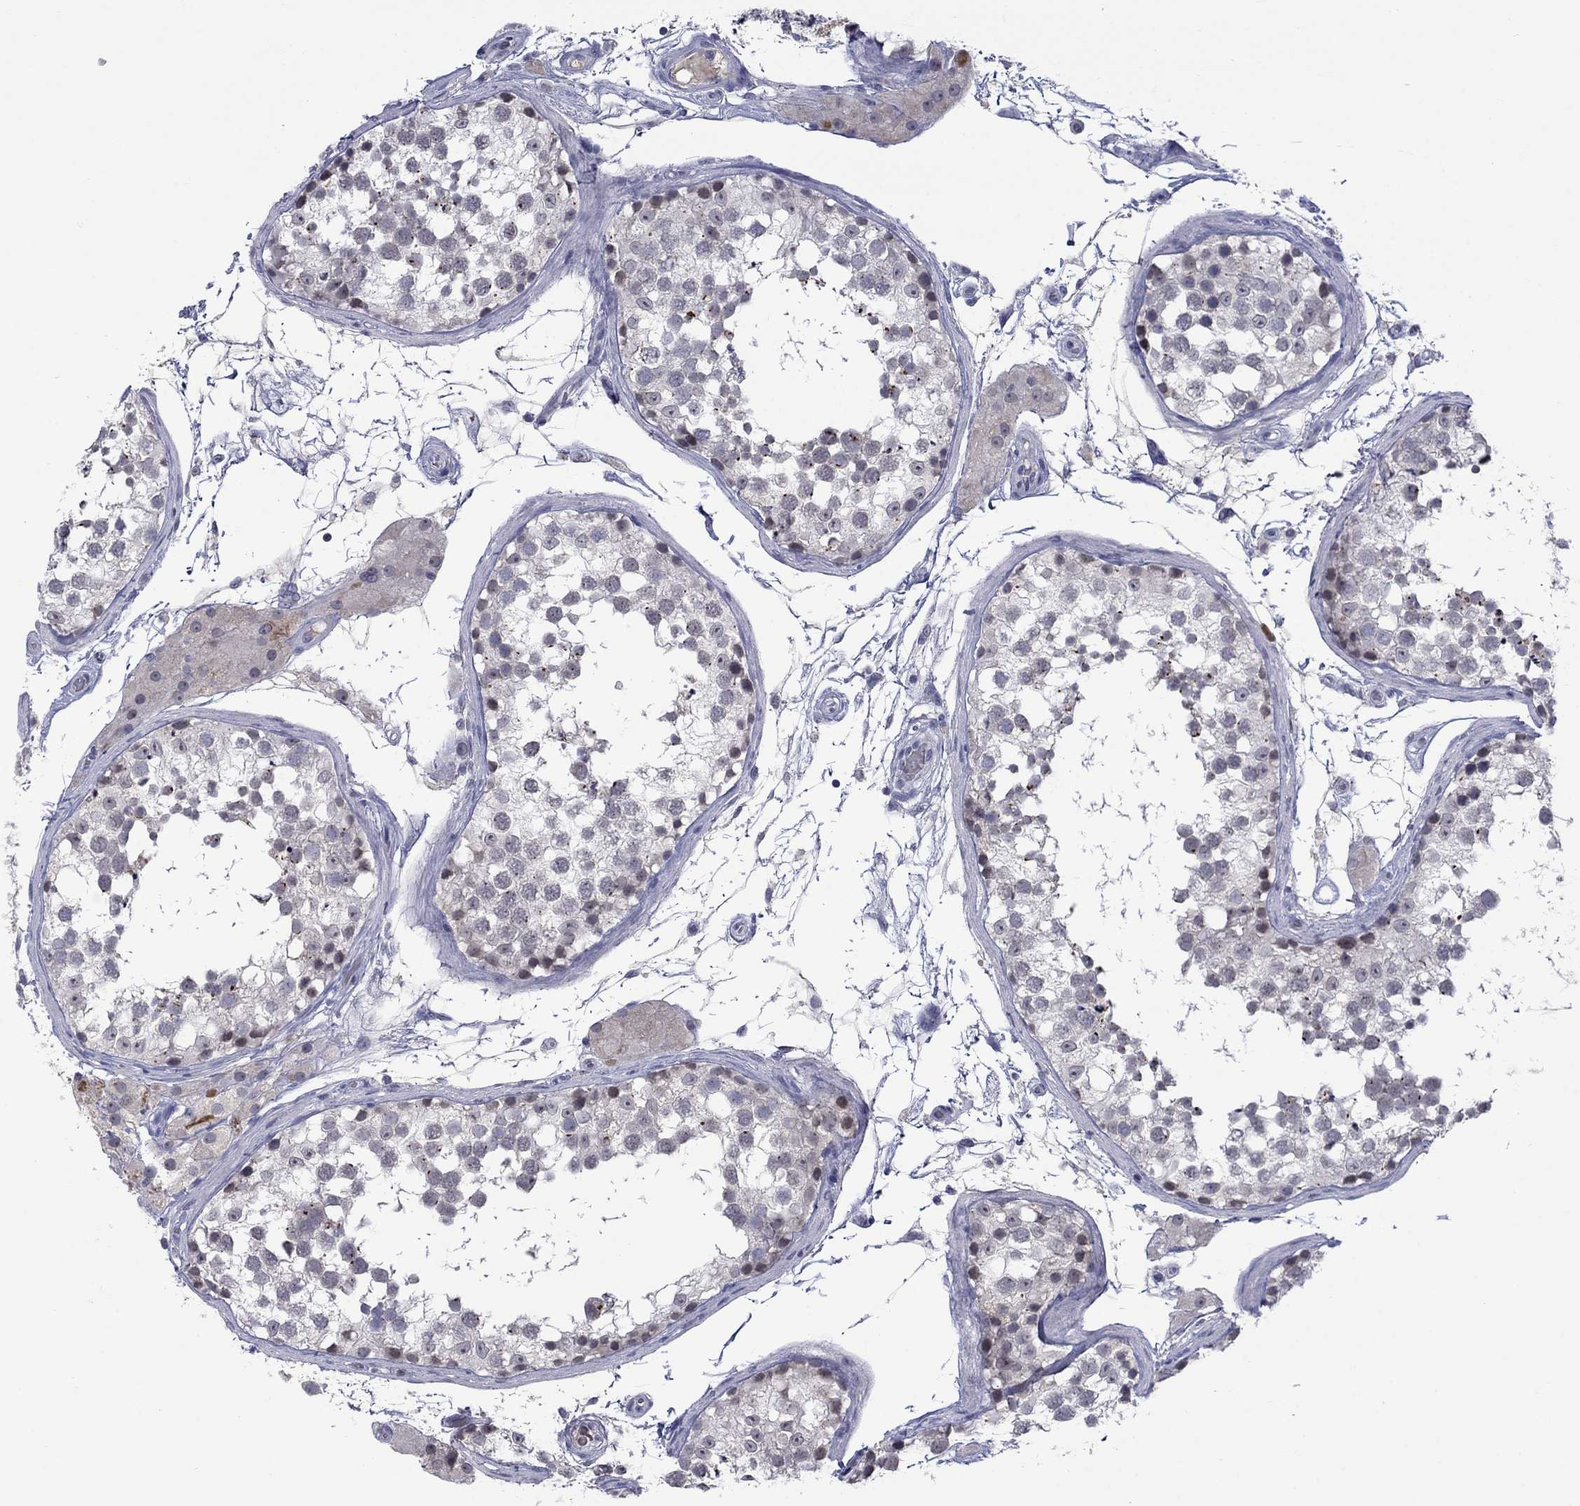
{"staining": {"intensity": "negative", "quantity": "none", "location": "none"}, "tissue": "testis", "cell_type": "Cells in seminiferous ducts", "image_type": "normal", "snomed": [{"axis": "morphology", "description": "Normal tissue, NOS"}, {"axis": "morphology", "description": "Seminoma, NOS"}, {"axis": "topography", "description": "Testis"}], "caption": "This is a histopathology image of IHC staining of benign testis, which shows no staining in cells in seminiferous ducts. Brightfield microscopy of immunohistochemistry stained with DAB (3,3'-diaminobenzidine) (brown) and hematoxylin (blue), captured at high magnification.", "gene": "NSMF", "patient": {"sex": "male", "age": 65}}